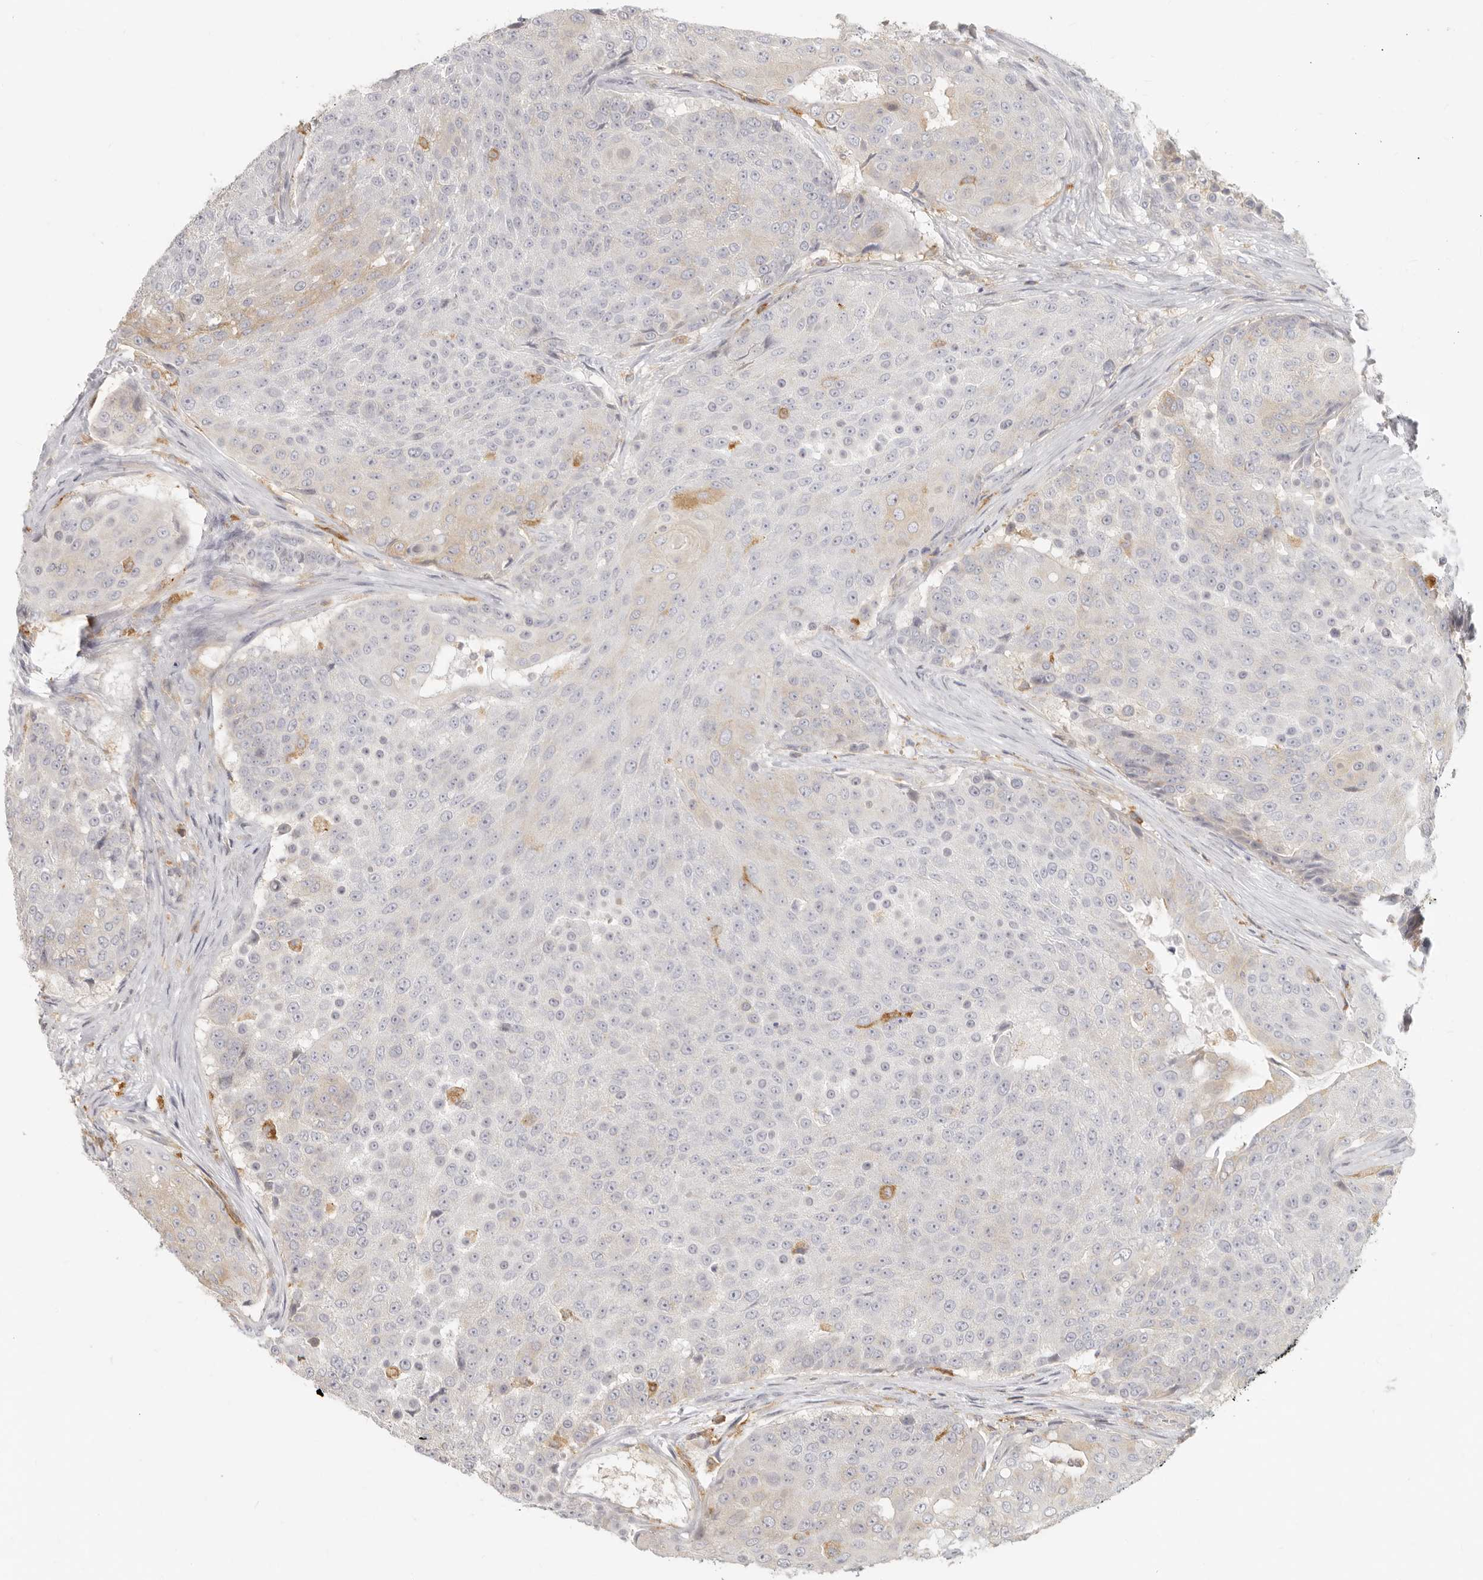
{"staining": {"intensity": "negative", "quantity": "none", "location": "none"}, "tissue": "urothelial cancer", "cell_type": "Tumor cells", "image_type": "cancer", "snomed": [{"axis": "morphology", "description": "Urothelial carcinoma, High grade"}, {"axis": "topography", "description": "Urinary bladder"}], "caption": "IHC histopathology image of human urothelial carcinoma (high-grade) stained for a protein (brown), which shows no positivity in tumor cells.", "gene": "NIBAN1", "patient": {"sex": "female", "age": 63}}